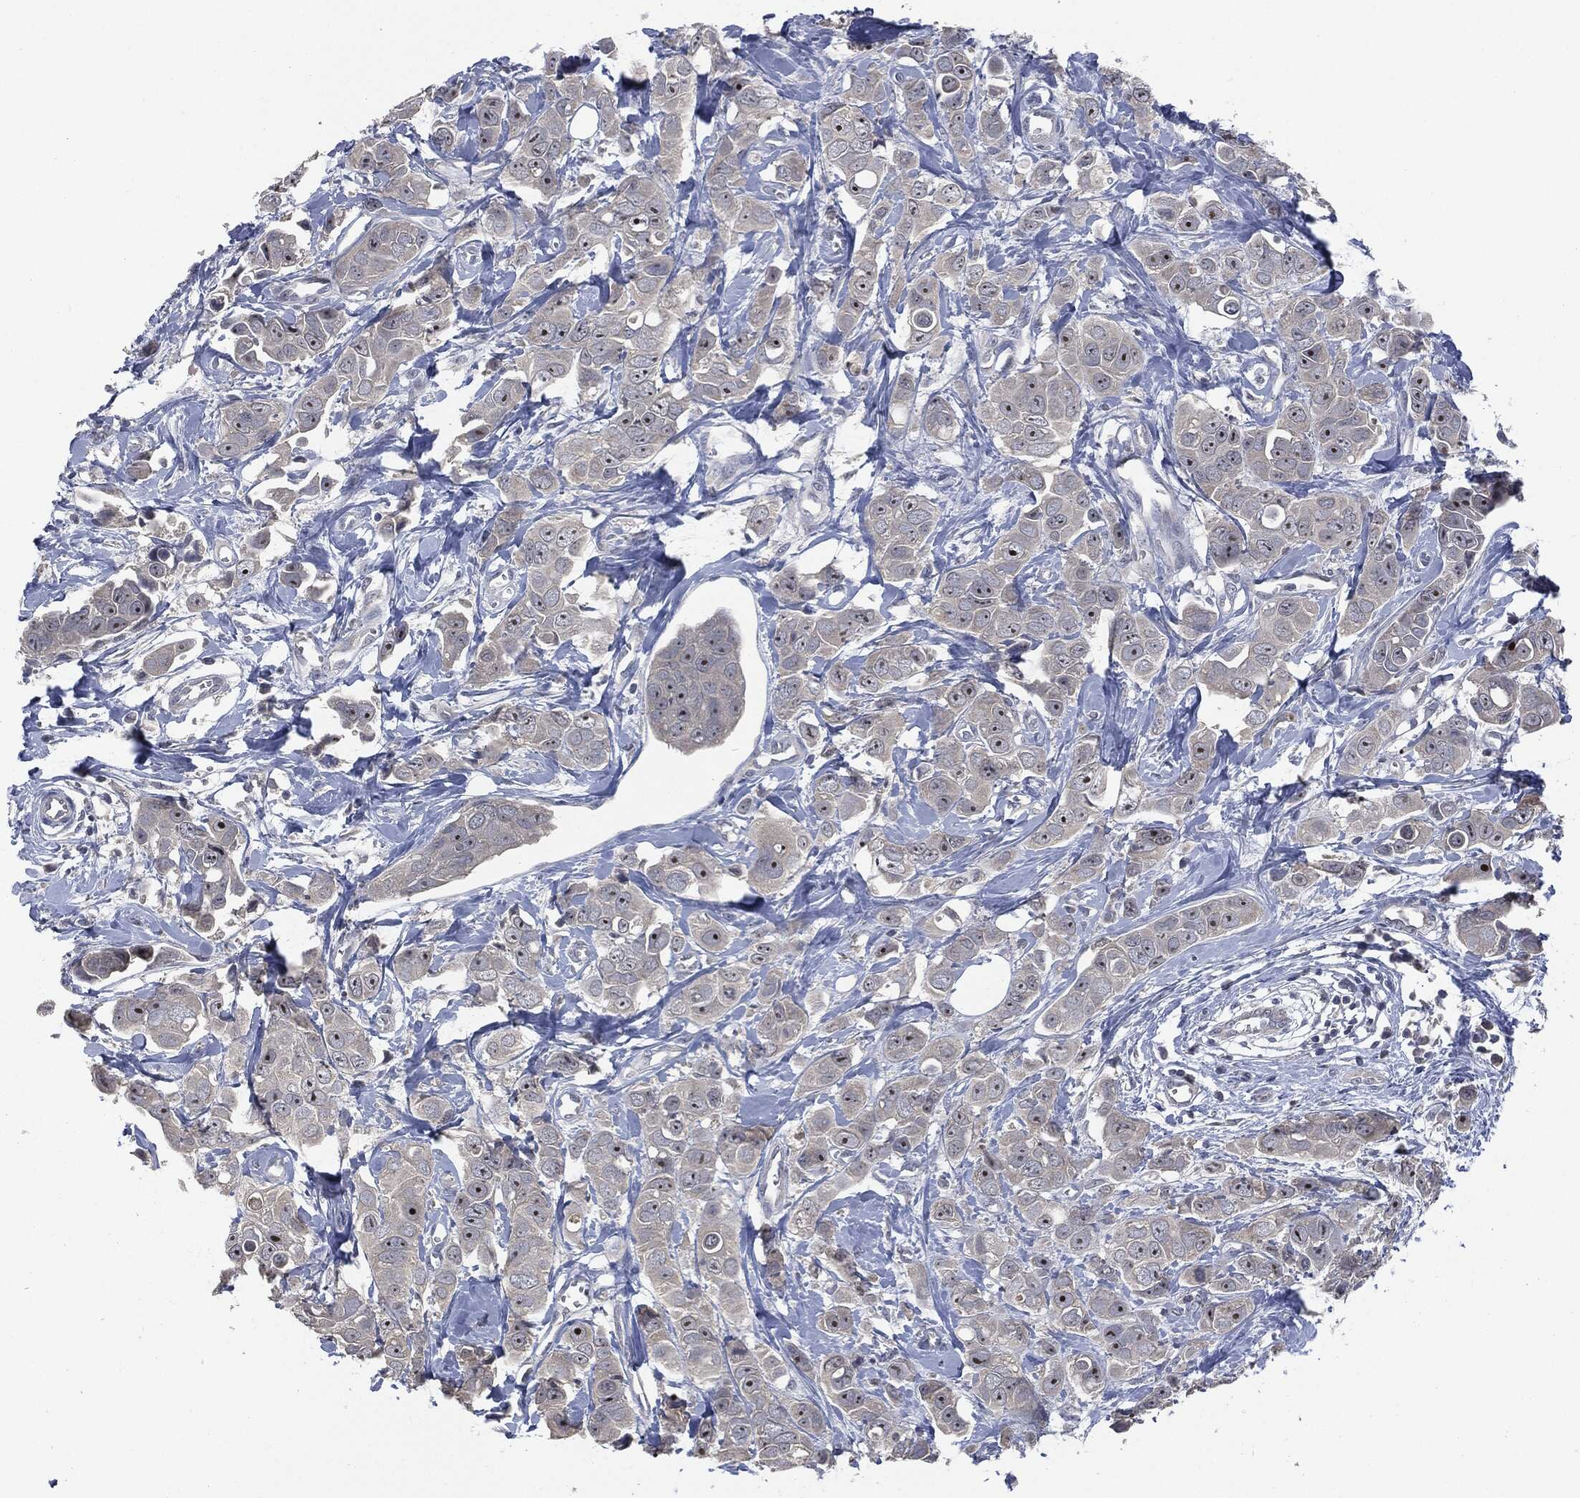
{"staining": {"intensity": "strong", "quantity": "25%-75%", "location": "nuclear"}, "tissue": "breast cancer", "cell_type": "Tumor cells", "image_type": "cancer", "snomed": [{"axis": "morphology", "description": "Duct carcinoma"}, {"axis": "topography", "description": "Breast"}], "caption": "Breast invasive ductal carcinoma tissue displays strong nuclear staining in approximately 25%-75% of tumor cells", "gene": "IL1RN", "patient": {"sex": "female", "age": 35}}